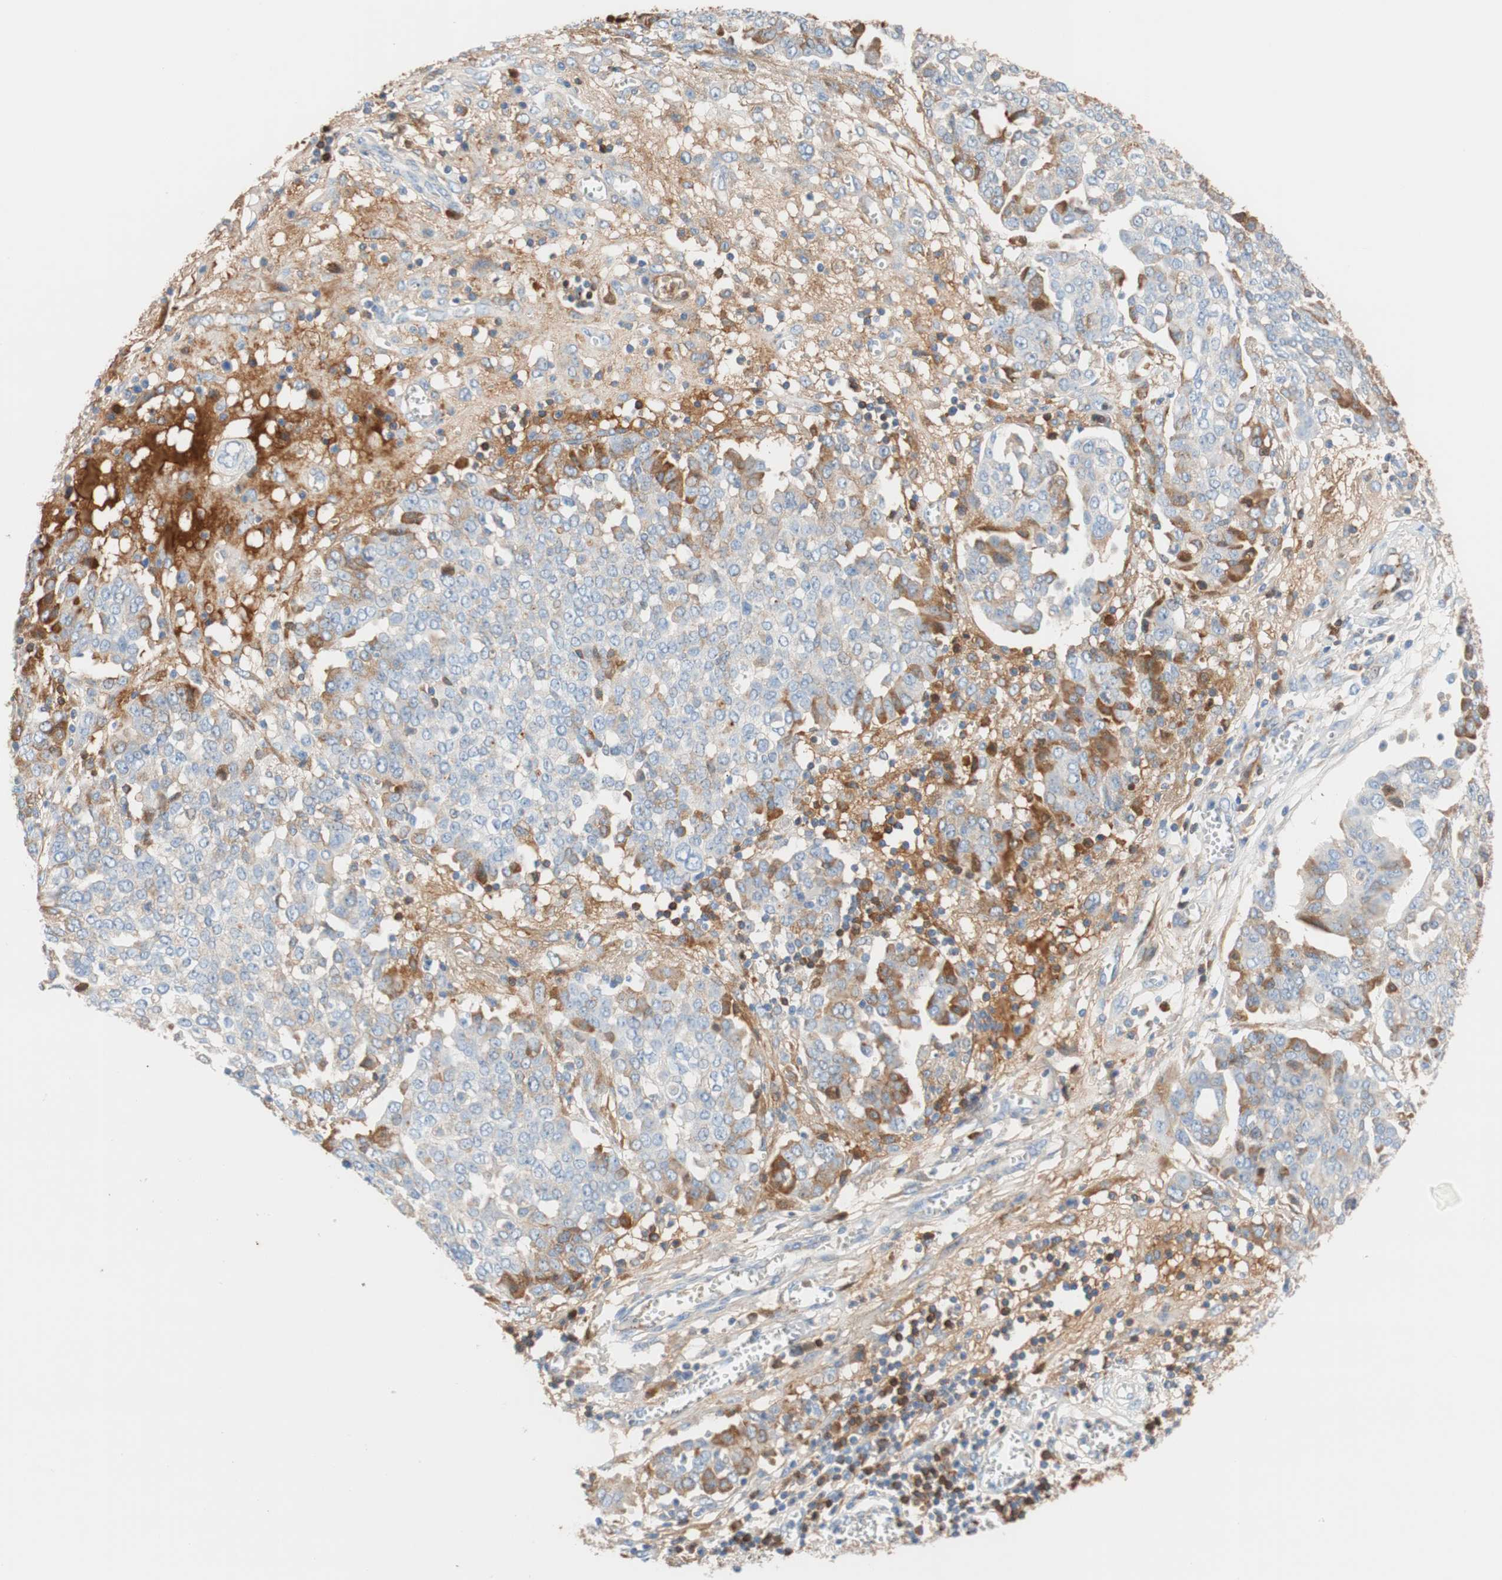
{"staining": {"intensity": "moderate", "quantity": "<25%", "location": "cytoplasmic/membranous"}, "tissue": "ovarian cancer", "cell_type": "Tumor cells", "image_type": "cancer", "snomed": [{"axis": "morphology", "description": "Cystadenocarcinoma, serous, NOS"}, {"axis": "topography", "description": "Soft tissue"}, {"axis": "topography", "description": "Ovary"}], "caption": "An immunohistochemistry (IHC) histopathology image of tumor tissue is shown. Protein staining in brown highlights moderate cytoplasmic/membranous positivity in serous cystadenocarcinoma (ovarian) within tumor cells. Using DAB (brown) and hematoxylin (blue) stains, captured at high magnification using brightfield microscopy.", "gene": "RBP4", "patient": {"sex": "female", "age": 57}}